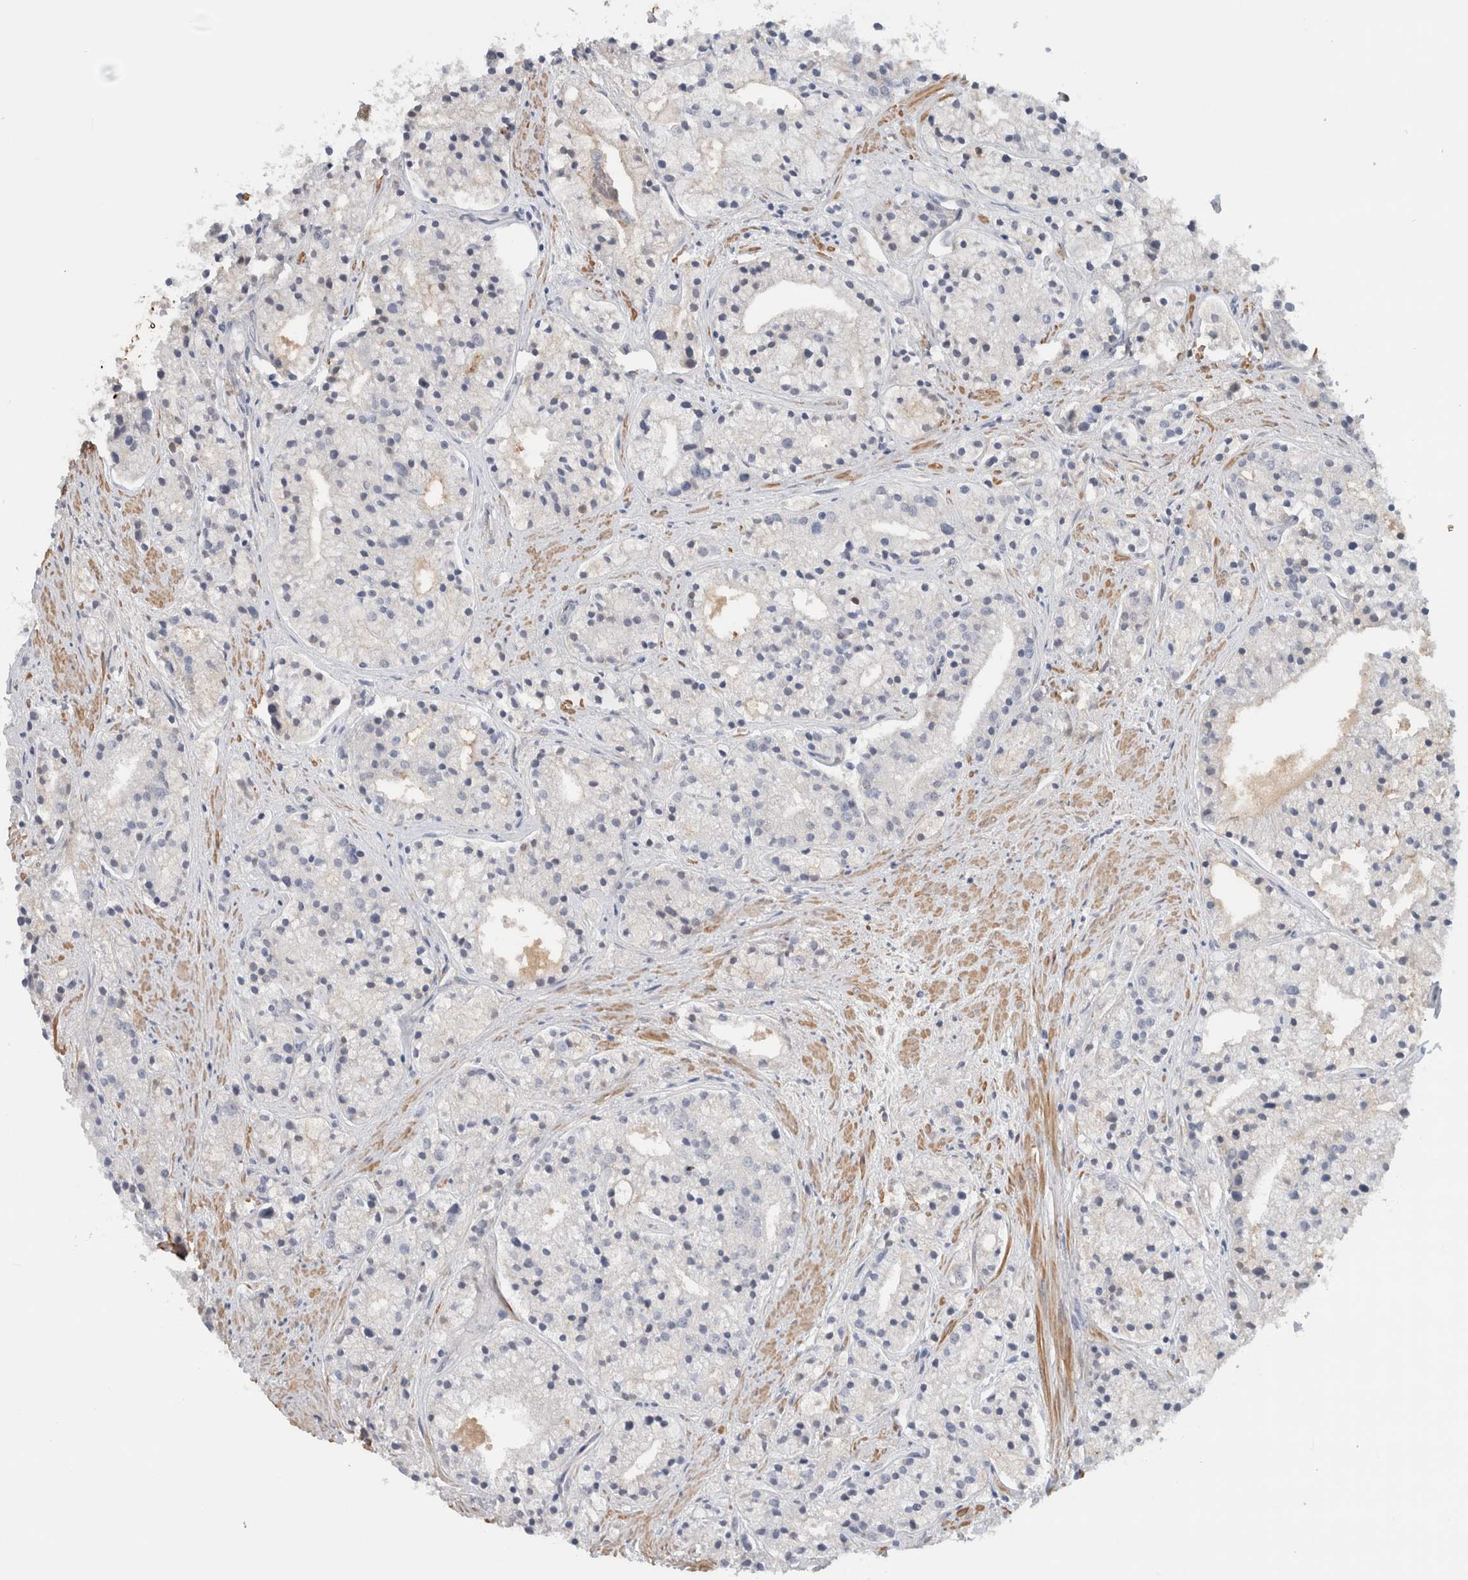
{"staining": {"intensity": "negative", "quantity": "none", "location": "none"}, "tissue": "prostate cancer", "cell_type": "Tumor cells", "image_type": "cancer", "snomed": [{"axis": "morphology", "description": "Adenocarcinoma, High grade"}, {"axis": "topography", "description": "Prostate"}], "caption": "DAB immunohistochemical staining of human adenocarcinoma (high-grade) (prostate) displays no significant positivity in tumor cells. Brightfield microscopy of IHC stained with DAB (3,3'-diaminobenzidine) (brown) and hematoxylin (blue), captured at high magnification.", "gene": "CFI", "patient": {"sex": "male", "age": 50}}